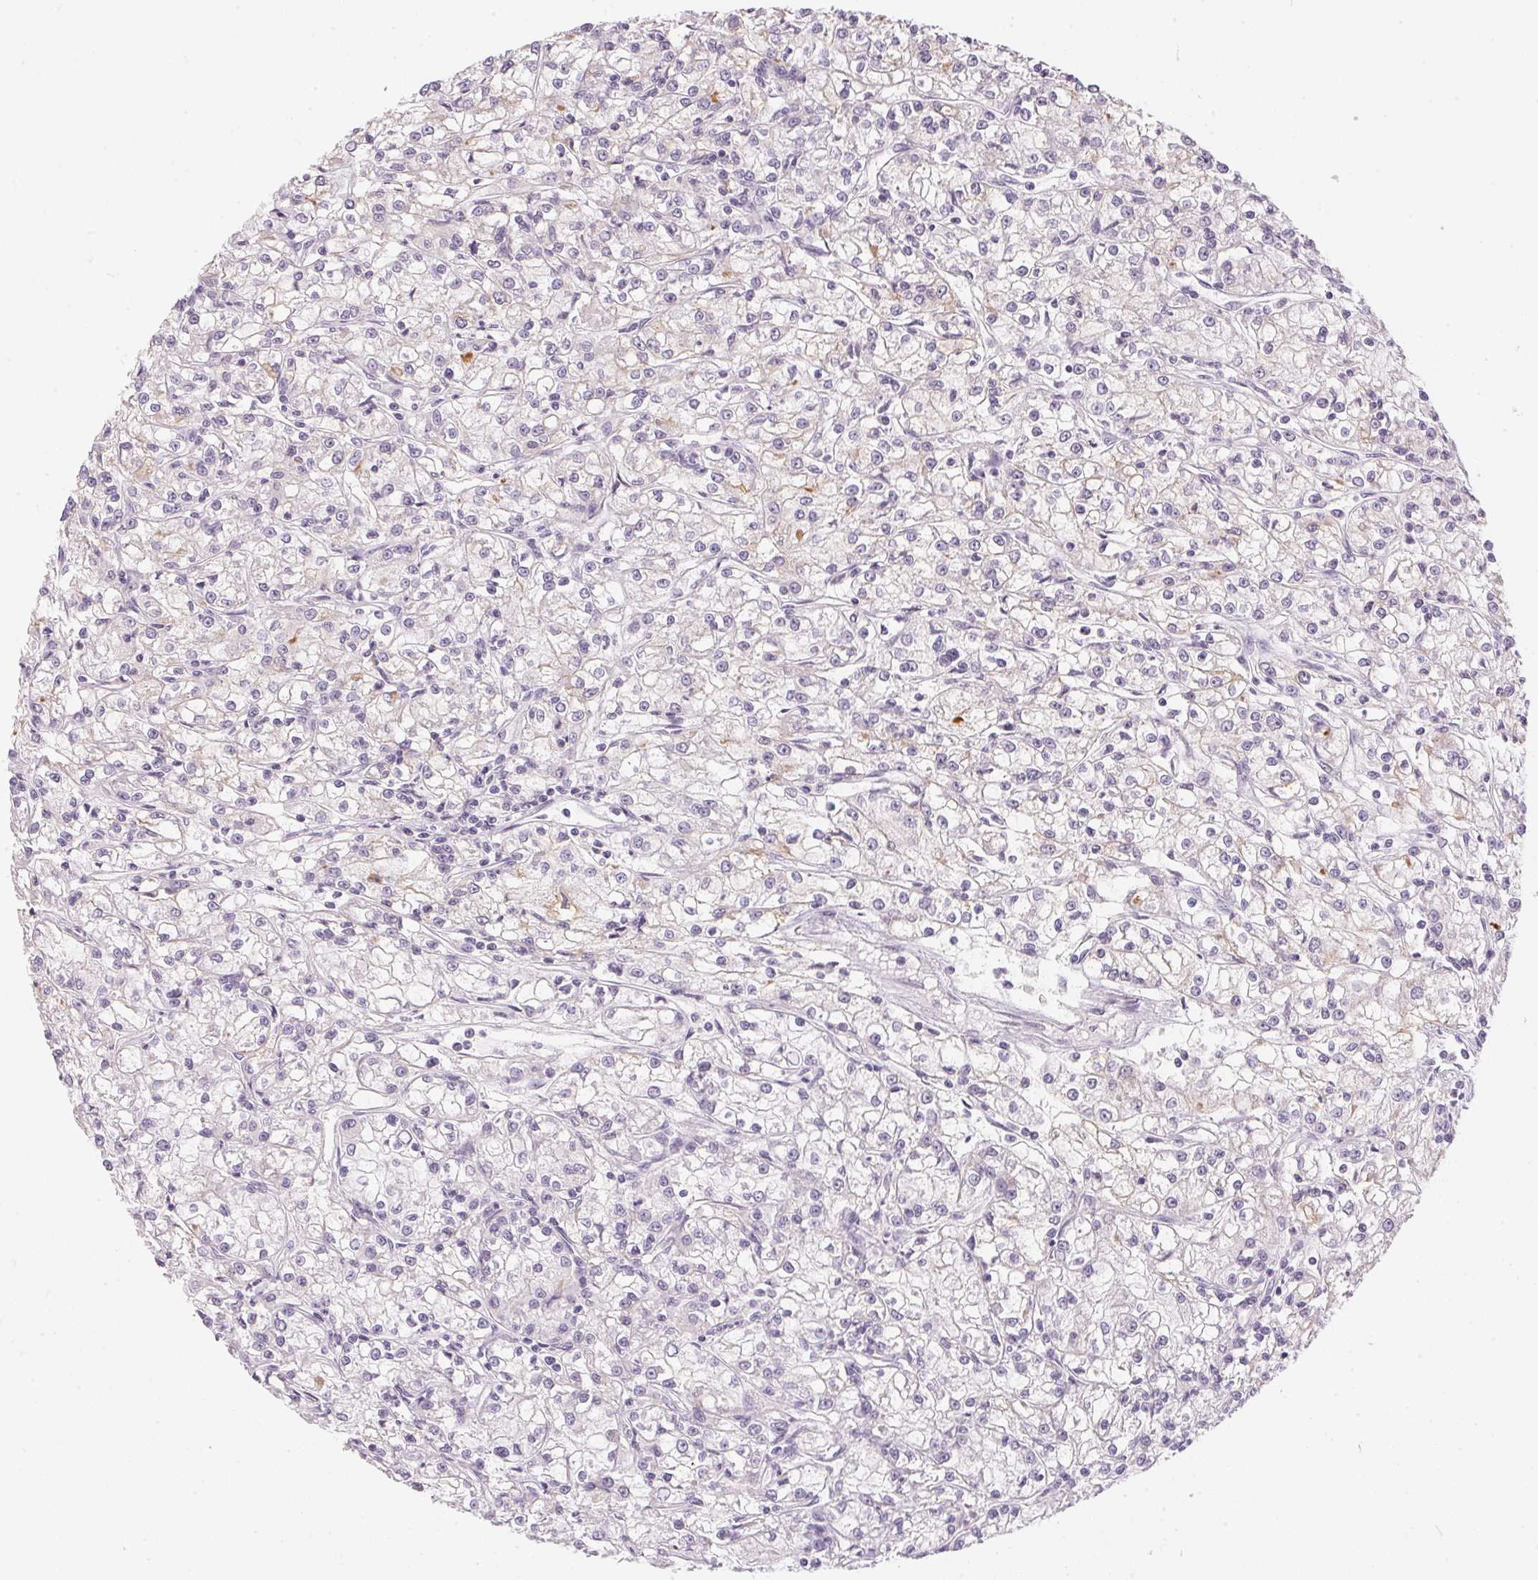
{"staining": {"intensity": "negative", "quantity": "none", "location": "none"}, "tissue": "renal cancer", "cell_type": "Tumor cells", "image_type": "cancer", "snomed": [{"axis": "morphology", "description": "Adenocarcinoma, NOS"}, {"axis": "topography", "description": "Kidney"}], "caption": "An immunohistochemistry photomicrograph of renal cancer (adenocarcinoma) is shown. There is no staining in tumor cells of renal cancer (adenocarcinoma).", "gene": "GDAP1L1", "patient": {"sex": "female", "age": 59}}